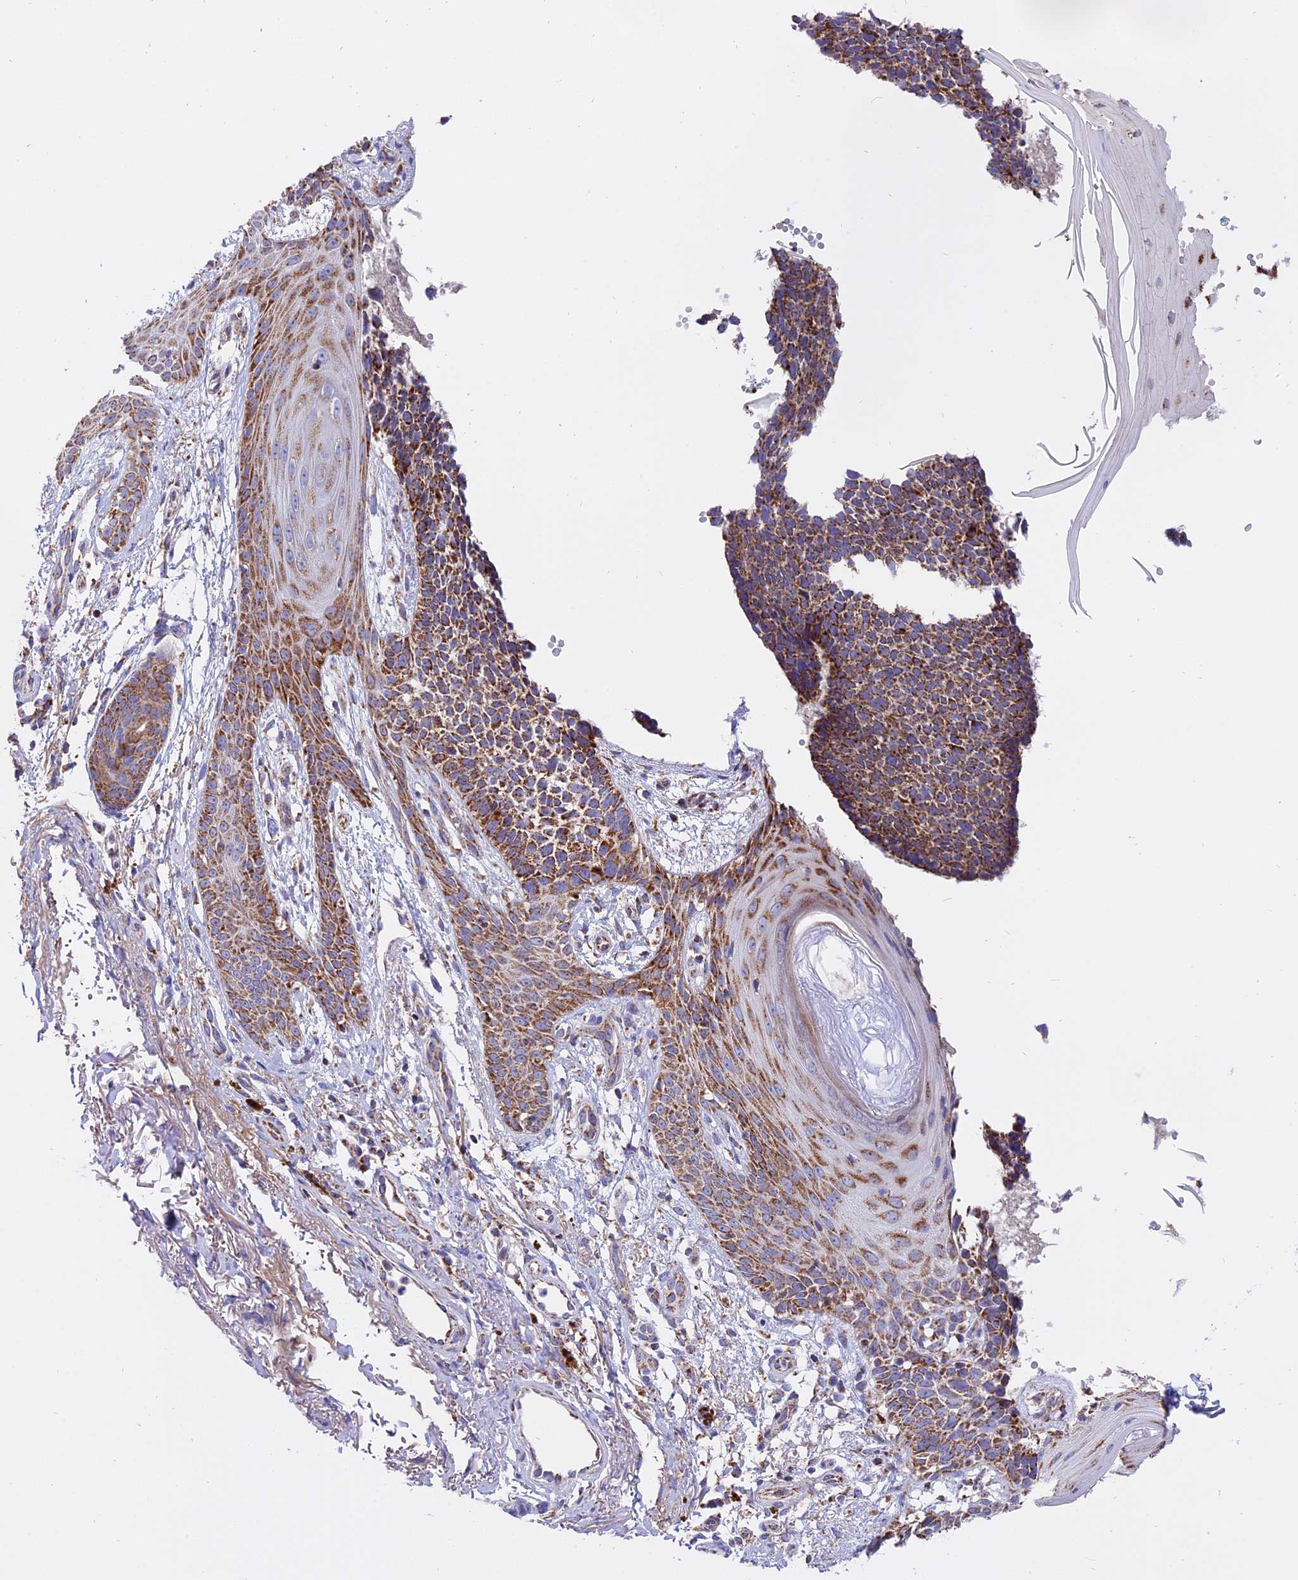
{"staining": {"intensity": "moderate", "quantity": ">75%", "location": "cytoplasmic/membranous"}, "tissue": "skin cancer", "cell_type": "Tumor cells", "image_type": "cancer", "snomed": [{"axis": "morphology", "description": "Basal cell carcinoma"}, {"axis": "topography", "description": "Skin"}], "caption": "A medium amount of moderate cytoplasmic/membranous staining is identified in approximately >75% of tumor cells in skin cancer (basal cell carcinoma) tissue. (DAB = brown stain, brightfield microscopy at high magnification).", "gene": "MRPS34", "patient": {"sex": "female", "age": 84}}